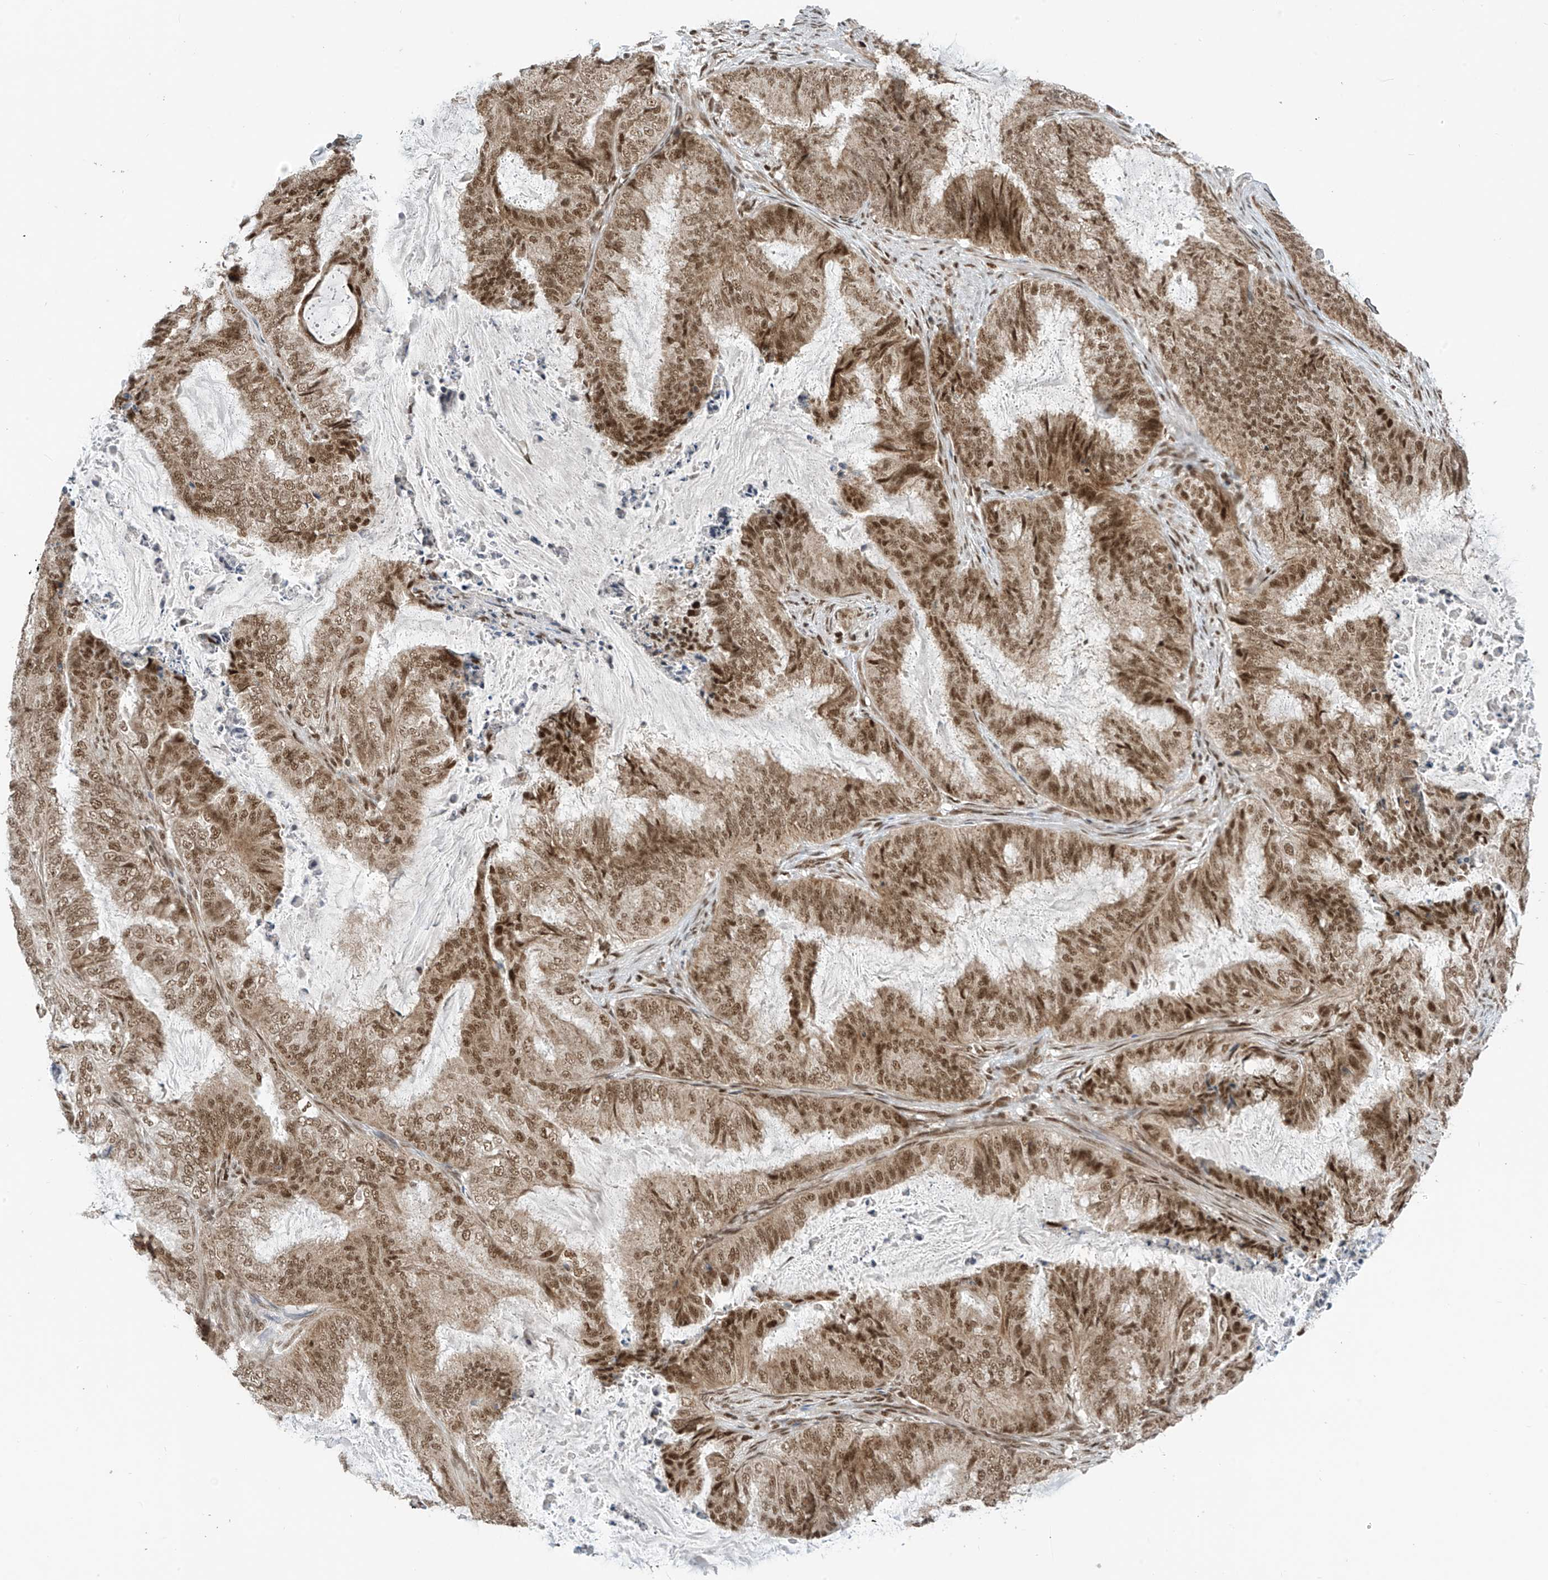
{"staining": {"intensity": "moderate", "quantity": ">75%", "location": "cytoplasmic/membranous,nuclear"}, "tissue": "endometrial cancer", "cell_type": "Tumor cells", "image_type": "cancer", "snomed": [{"axis": "morphology", "description": "Adenocarcinoma, NOS"}, {"axis": "topography", "description": "Endometrium"}], "caption": "Endometrial adenocarcinoma stained with DAB immunohistochemistry (IHC) reveals medium levels of moderate cytoplasmic/membranous and nuclear expression in about >75% of tumor cells.", "gene": "AURKAIP1", "patient": {"sex": "female", "age": 51}}